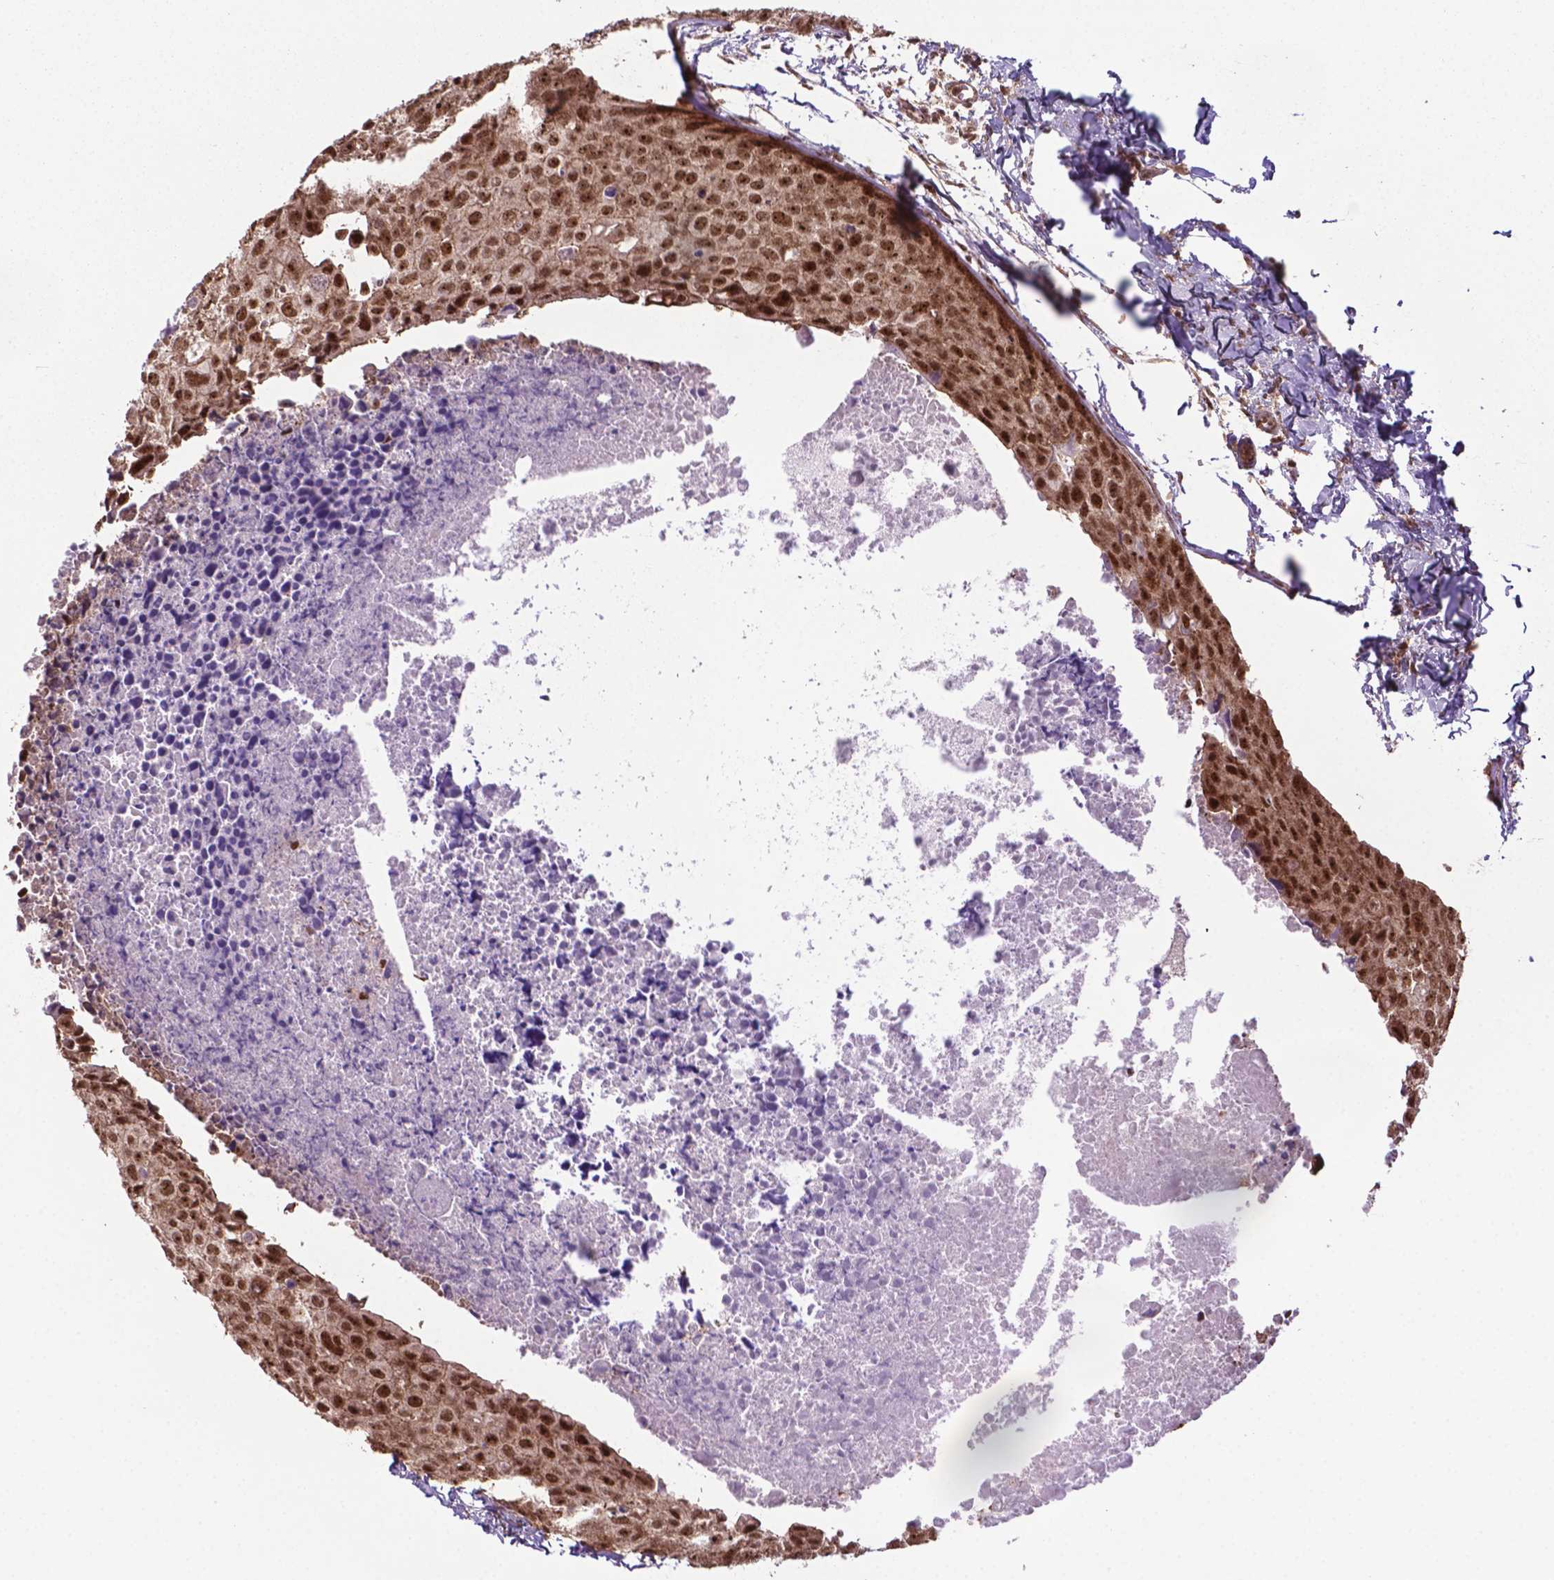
{"staining": {"intensity": "strong", "quantity": ">75%", "location": "cytoplasmic/membranous,nuclear"}, "tissue": "breast cancer", "cell_type": "Tumor cells", "image_type": "cancer", "snomed": [{"axis": "morphology", "description": "Duct carcinoma"}, {"axis": "topography", "description": "Breast"}], "caption": "Human breast cancer stained with a brown dye demonstrates strong cytoplasmic/membranous and nuclear positive staining in about >75% of tumor cells.", "gene": "CSNK2A1", "patient": {"sex": "female", "age": 38}}